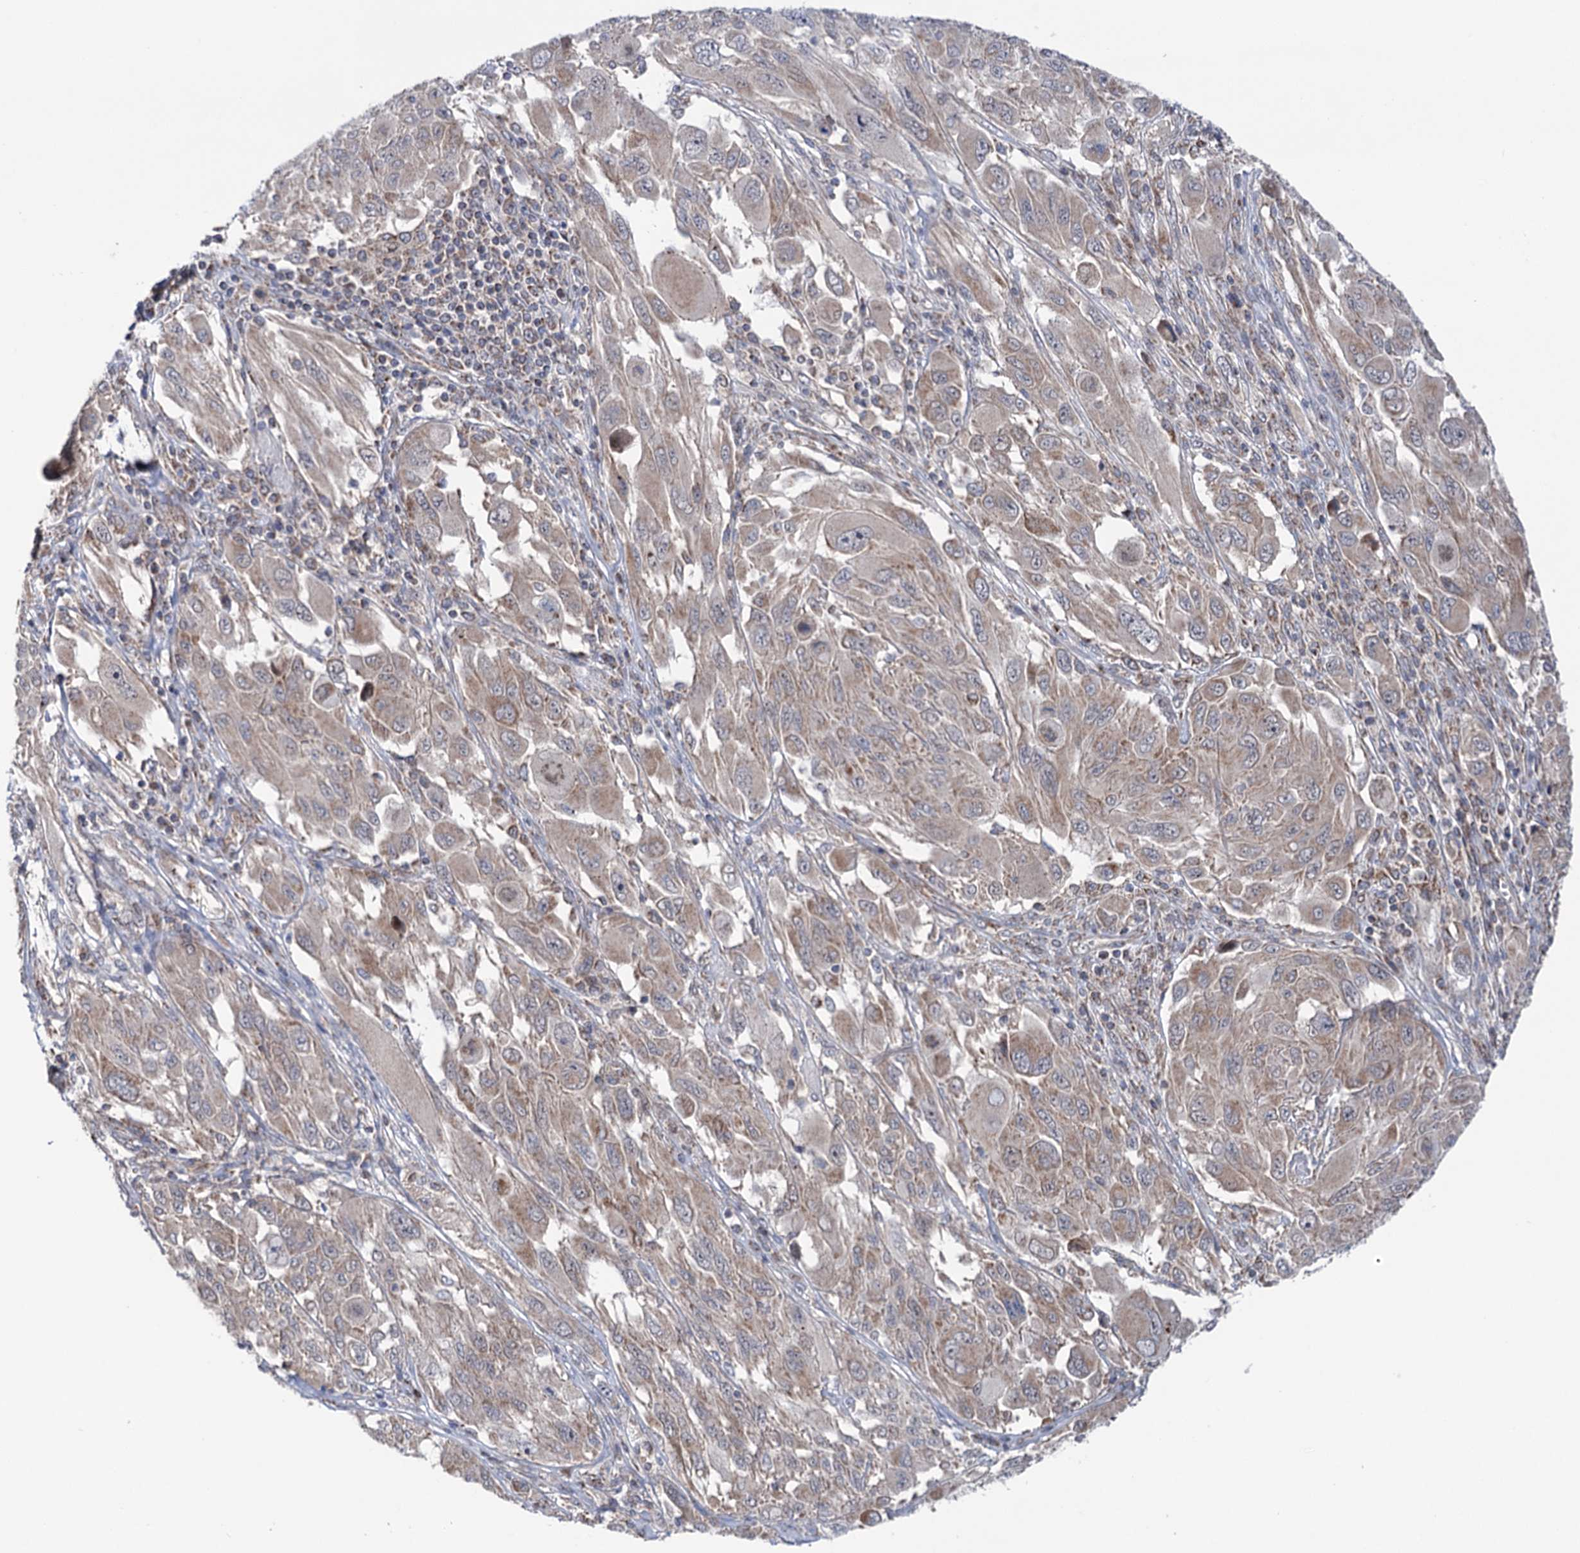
{"staining": {"intensity": "weak", "quantity": ">75%", "location": "cytoplasmic/membranous"}, "tissue": "melanoma", "cell_type": "Tumor cells", "image_type": "cancer", "snomed": [{"axis": "morphology", "description": "Malignant melanoma, NOS"}, {"axis": "topography", "description": "Skin"}], "caption": "The immunohistochemical stain shows weak cytoplasmic/membranous staining in tumor cells of malignant melanoma tissue.", "gene": "SUCLA2", "patient": {"sex": "female", "age": 91}}